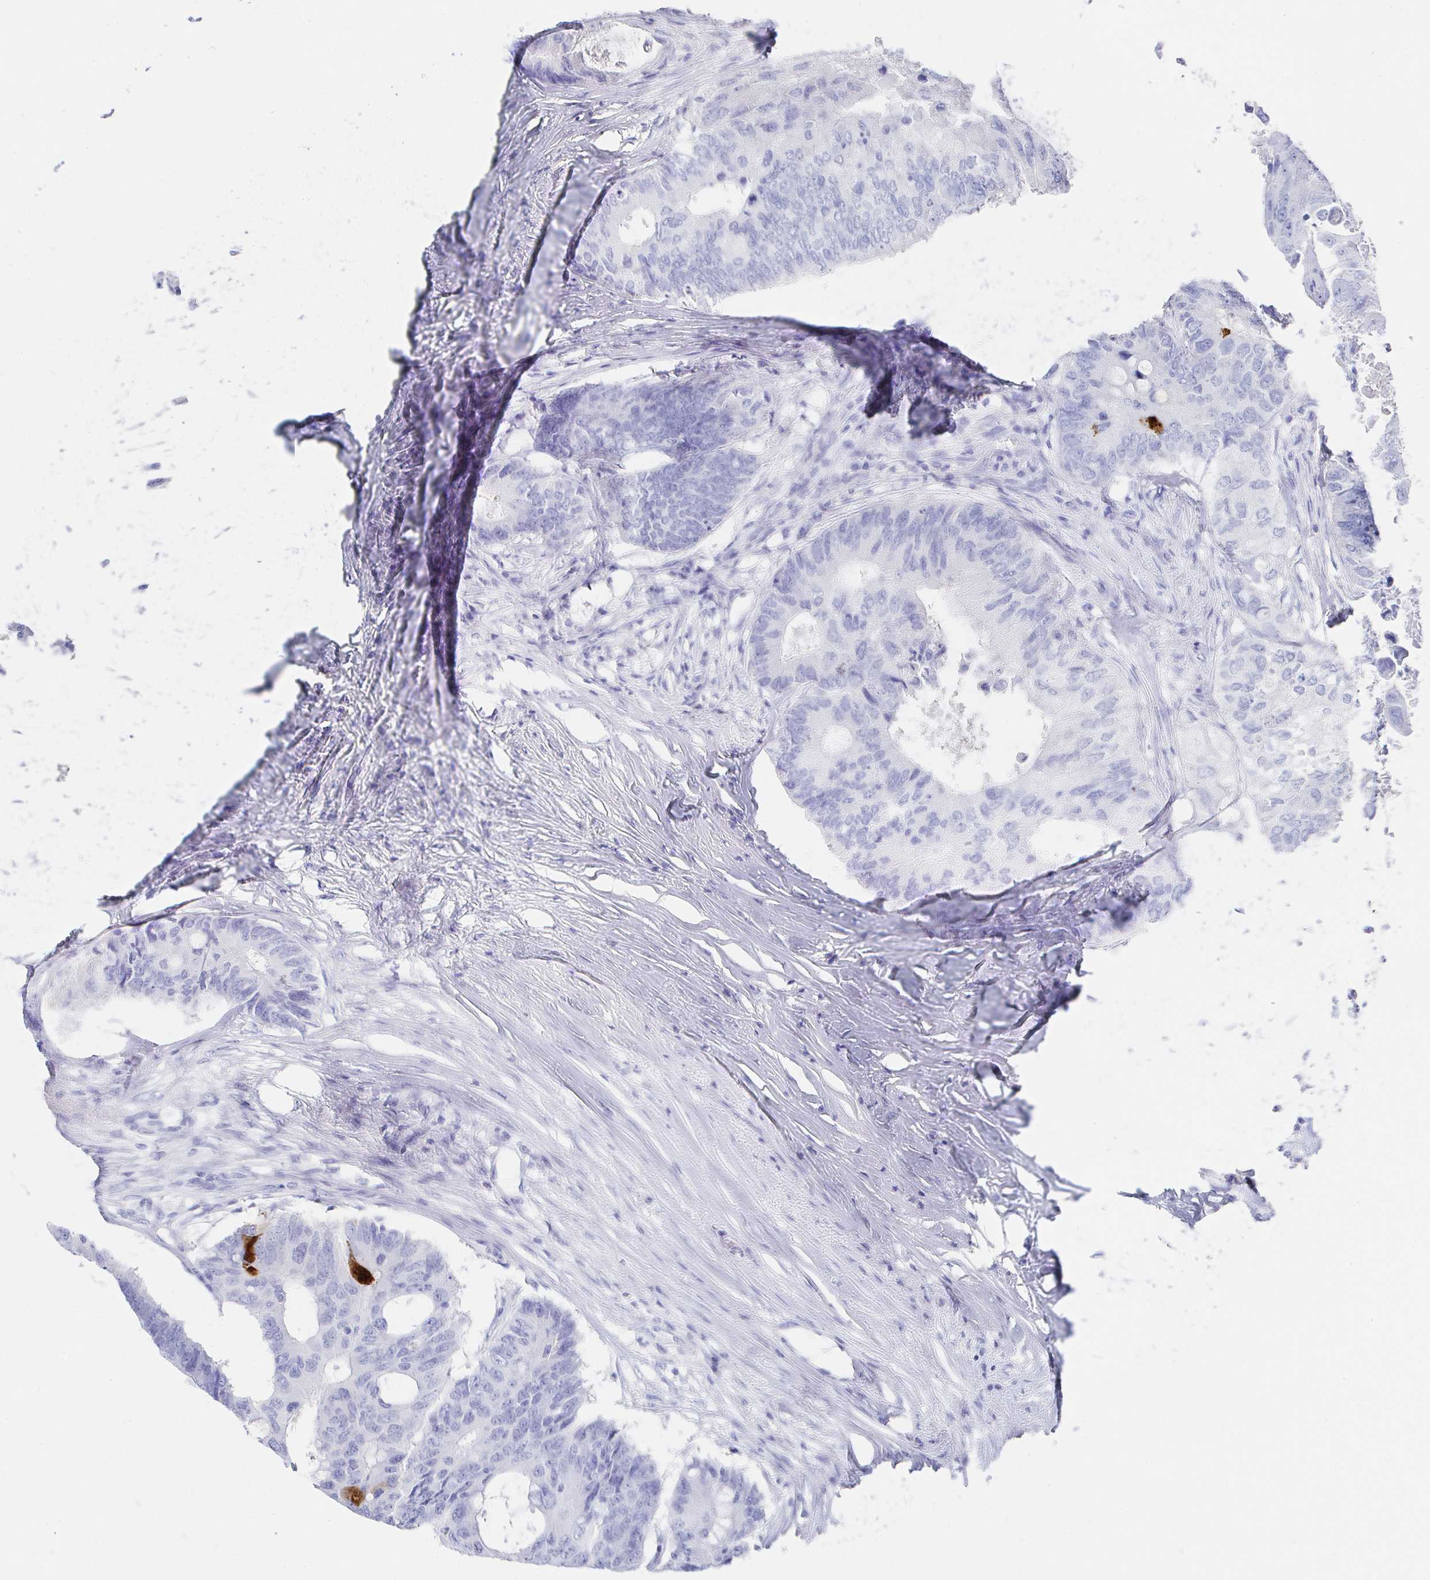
{"staining": {"intensity": "strong", "quantity": "<25%", "location": "cytoplasmic/membranous"}, "tissue": "colorectal cancer", "cell_type": "Tumor cells", "image_type": "cancer", "snomed": [{"axis": "morphology", "description": "Adenocarcinoma, NOS"}, {"axis": "topography", "description": "Colon"}], "caption": "Tumor cells reveal medium levels of strong cytoplasmic/membranous positivity in approximately <25% of cells in colorectal adenocarcinoma.", "gene": "CLCA1", "patient": {"sex": "male", "age": 71}}